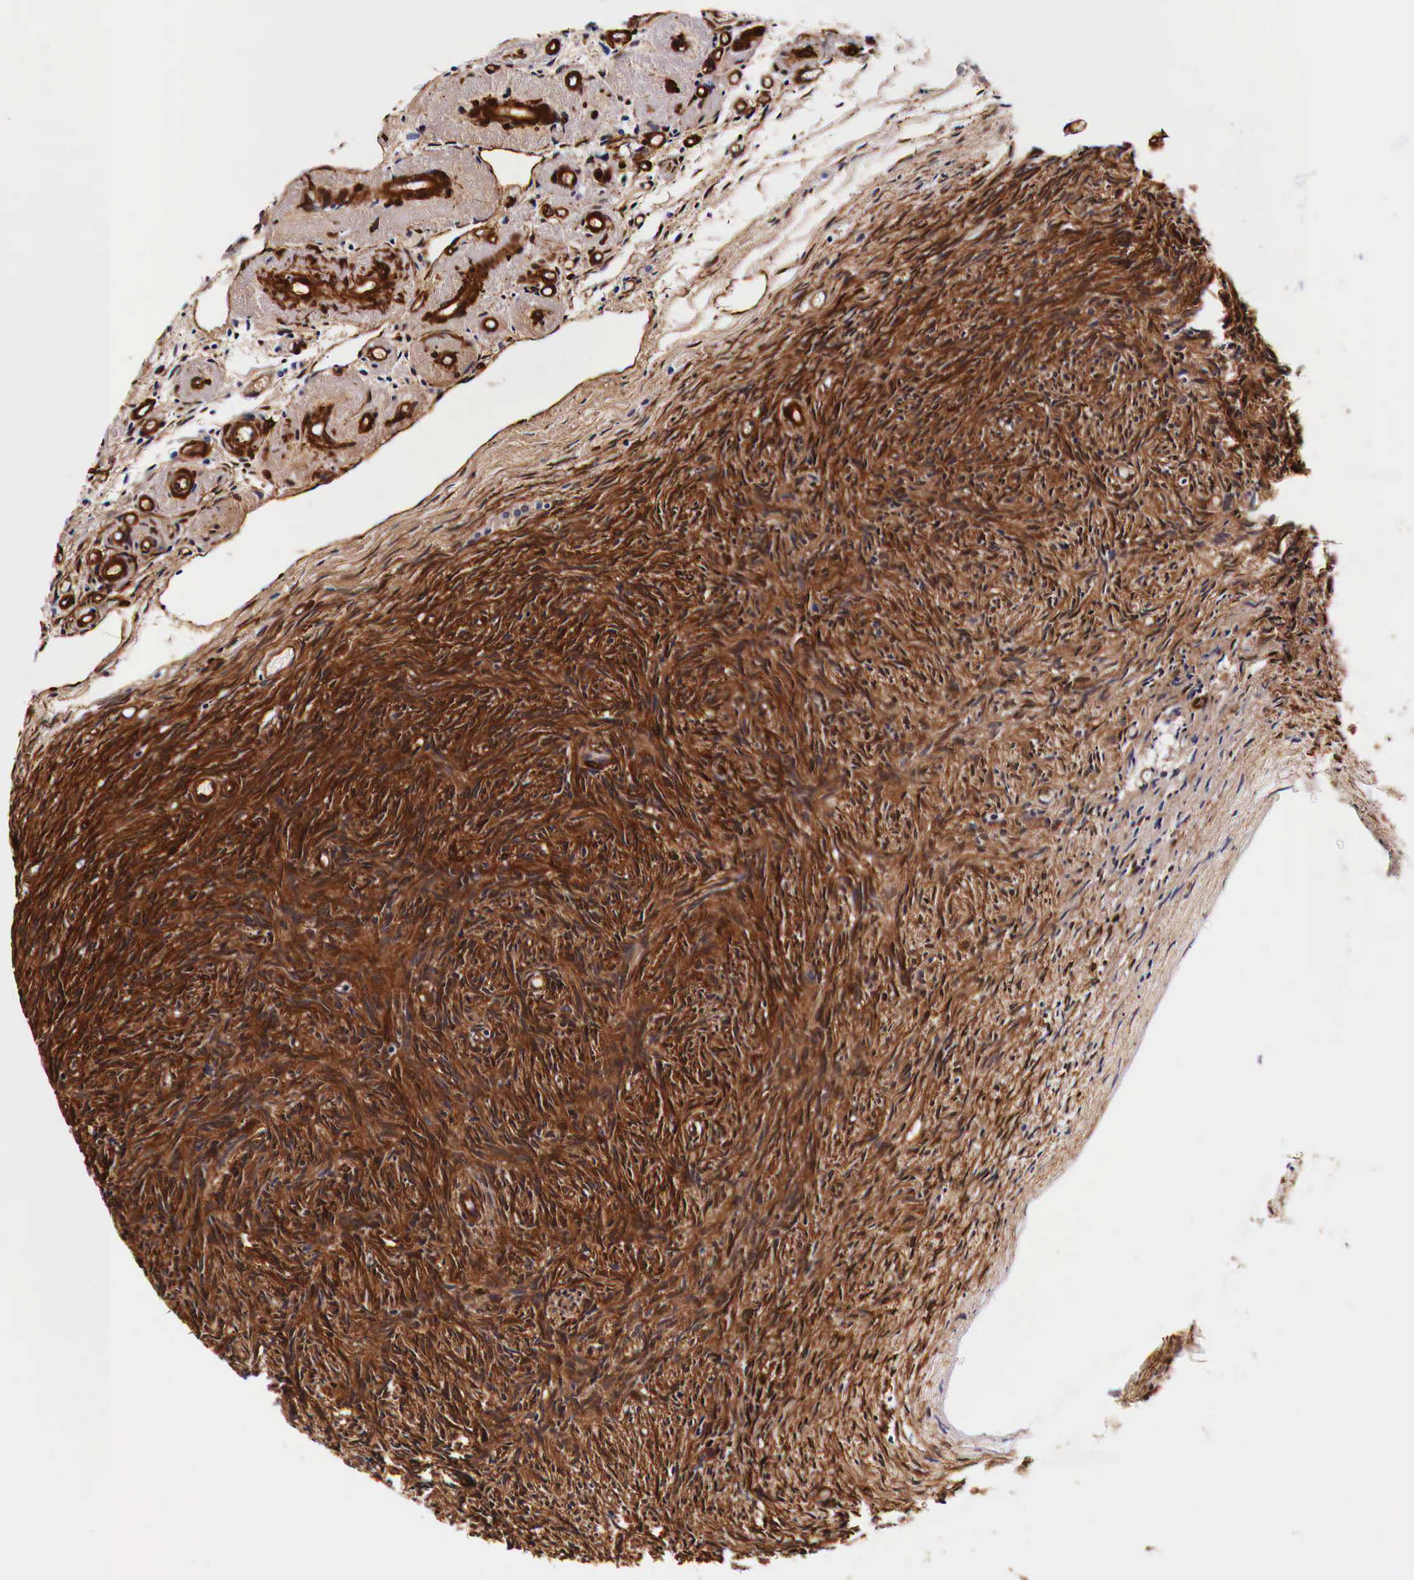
{"staining": {"intensity": "strong", "quantity": ">75%", "location": "cytoplasmic/membranous"}, "tissue": "ovary", "cell_type": "Follicle cells", "image_type": "normal", "snomed": [{"axis": "morphology", "description": "Normal tissue, NOS"}, {"axis": "topography", "description": "Ovary"}], "caption": "The immunohistochemical stain shows strong cytoplasmic/membranous positivity in follicle cells of normal ovary. (Brightfield microscopy of DAB IHC at high magnification).", "gene": "HSPB1", "patient": {"sex": "female", "age": 78}}